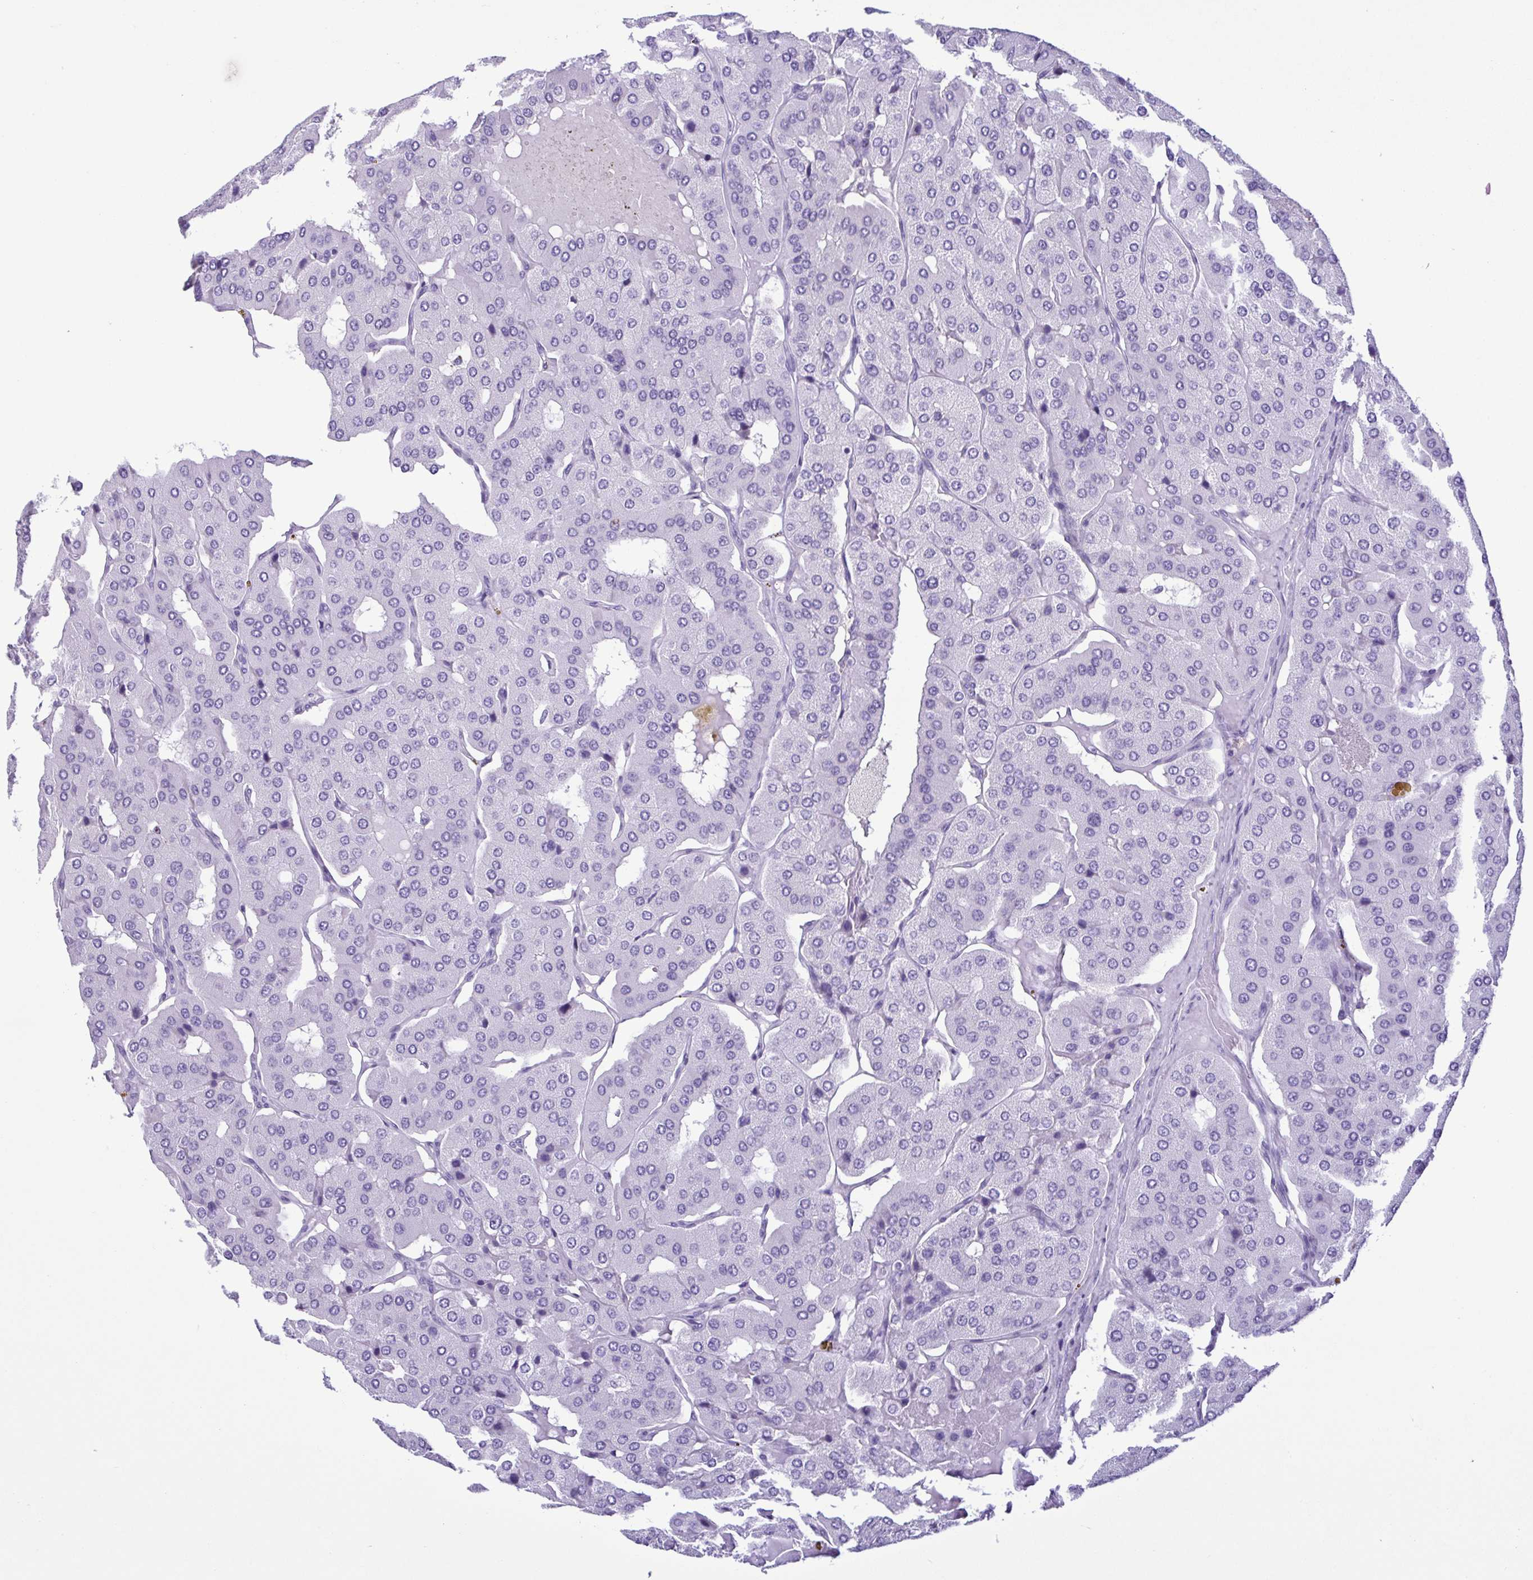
{"staining": {"intensity": "negative", "quantity": "none", "location": "none"}, "tissue": "parathyroid gland", "cell_type": "Glandular cells", "image_type": "normal", "snomed": [{"axis": "morphology", "description": "Normal tissue, NOS"}, {"axis": "morphology", "description": "Adenoma, NOS"}, {"axis": "topography", "description": "Parathyroid gland"}], "caption": "Histopathology image shows no protein staining in glandular cells of unremarkable parathyroid gland.", "gene": "CBY2", "patient": {"sex": "female", "age": 86}}